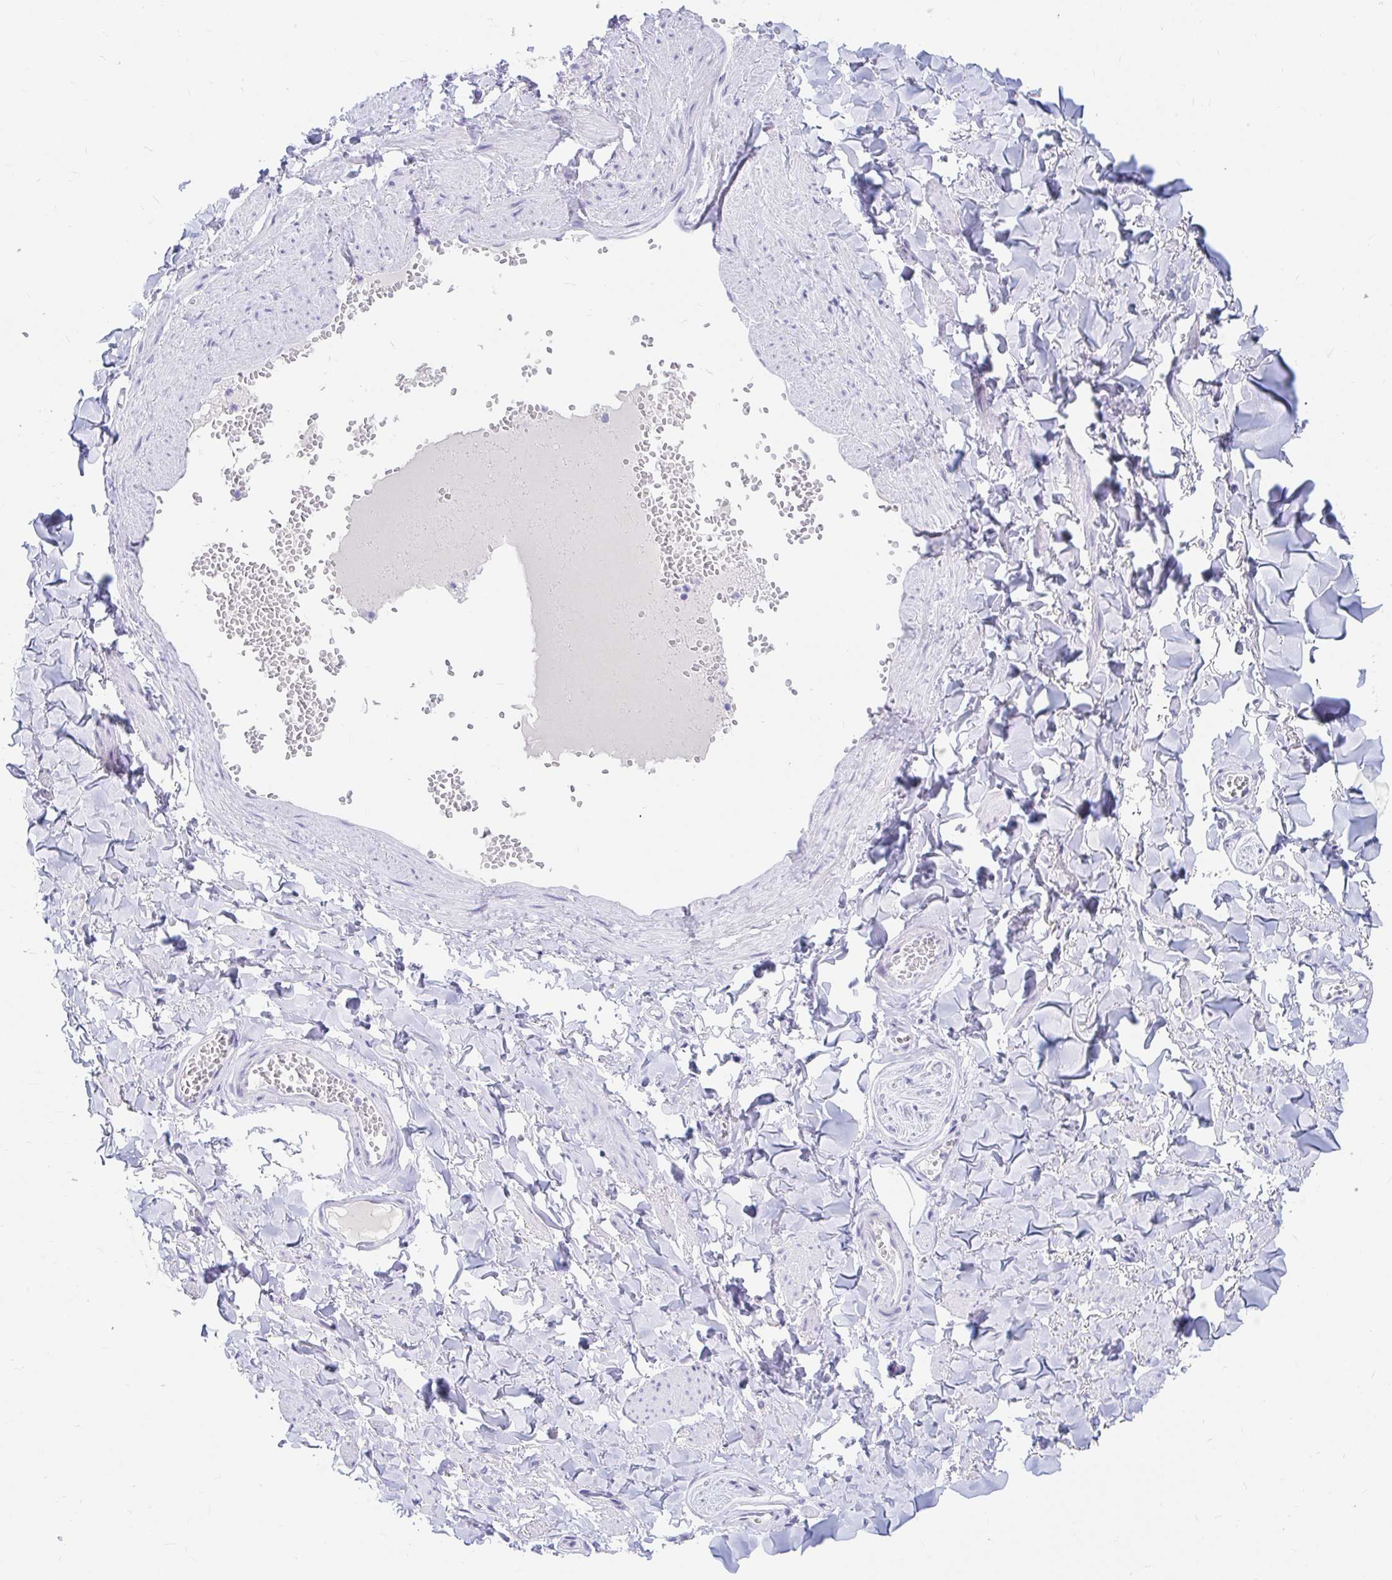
{"staining": {"intensity": "negative", "quantity": "none", "location": "none"}, "tissue": "soft tissue", "cell_type": "Fibroblasts", "image_type": "normal", "snomed": [{"axis": "morphology", "description": "Normal tissue, NOS"}, {"axis": "topography", "description": "Vulva"}, {"axis": "topography", "description": "Peripheral nerve tissue"}], "caption": "Immunohistochemistry (IHC) of unremarkable soft tissue displays no expression in fibroblasts. (DAB IHC, high magnification).", "gene": "OR6T1", "patient": {"sex": "female", "age": 66}}